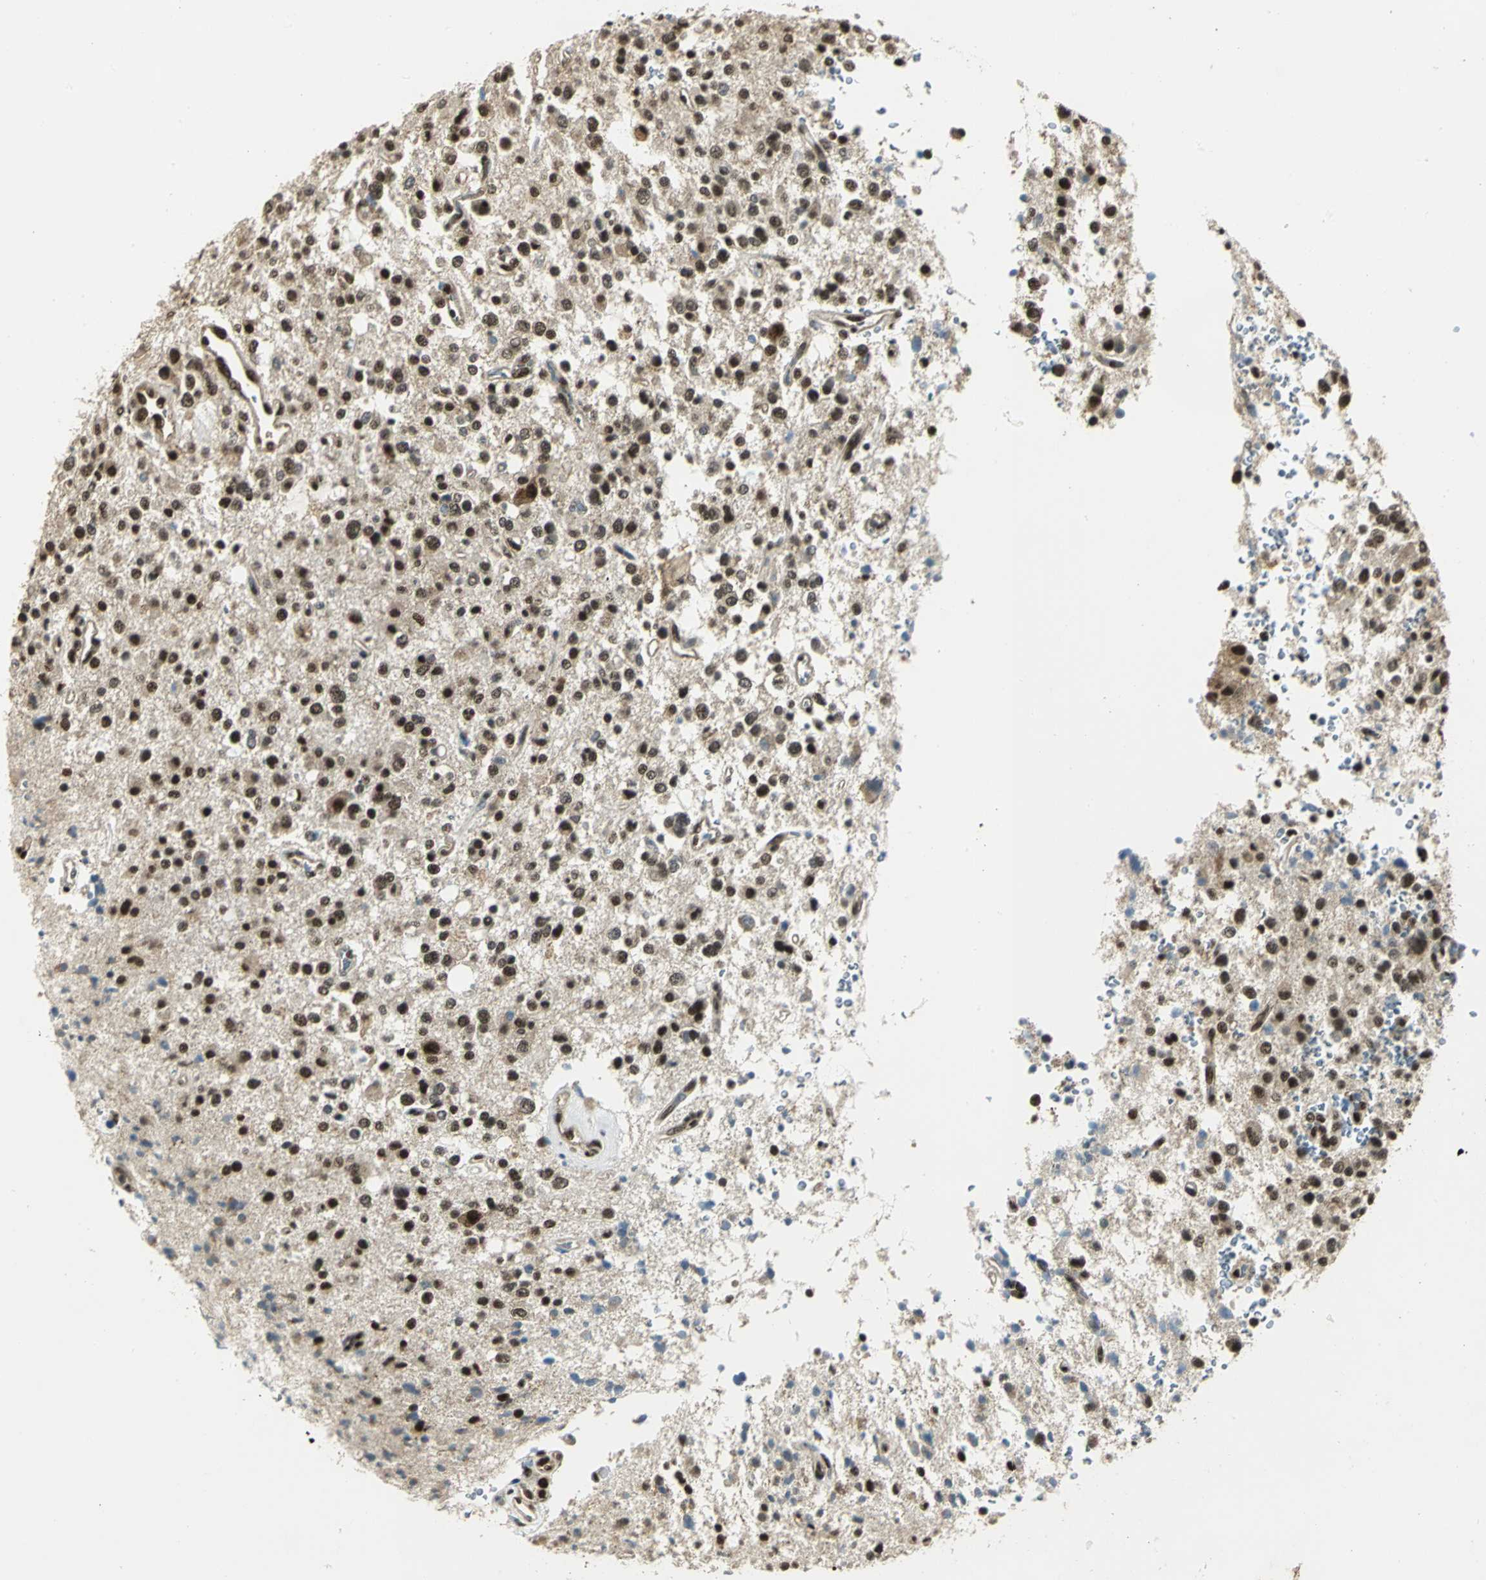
{"staining": {"intensity": "strong", "quantity": ">75%", "location": "nuclear"}, "tissue": "glioma", "cell_type": "Tumor cells", "image_type": "cancer", "snomed": [{"axis": "morphology", "description": "Glioma, malignant, High grade"}, {"axis": "topography", "description": "Brain"}], "caption": "This micrograph displays immunohistochemistry (IHC) staining of glioma, with high strong nuclear staining in approximately >75% of tumor cells.", "gene": "DDX5", "patient": {"sex": "male", "age": 47}}